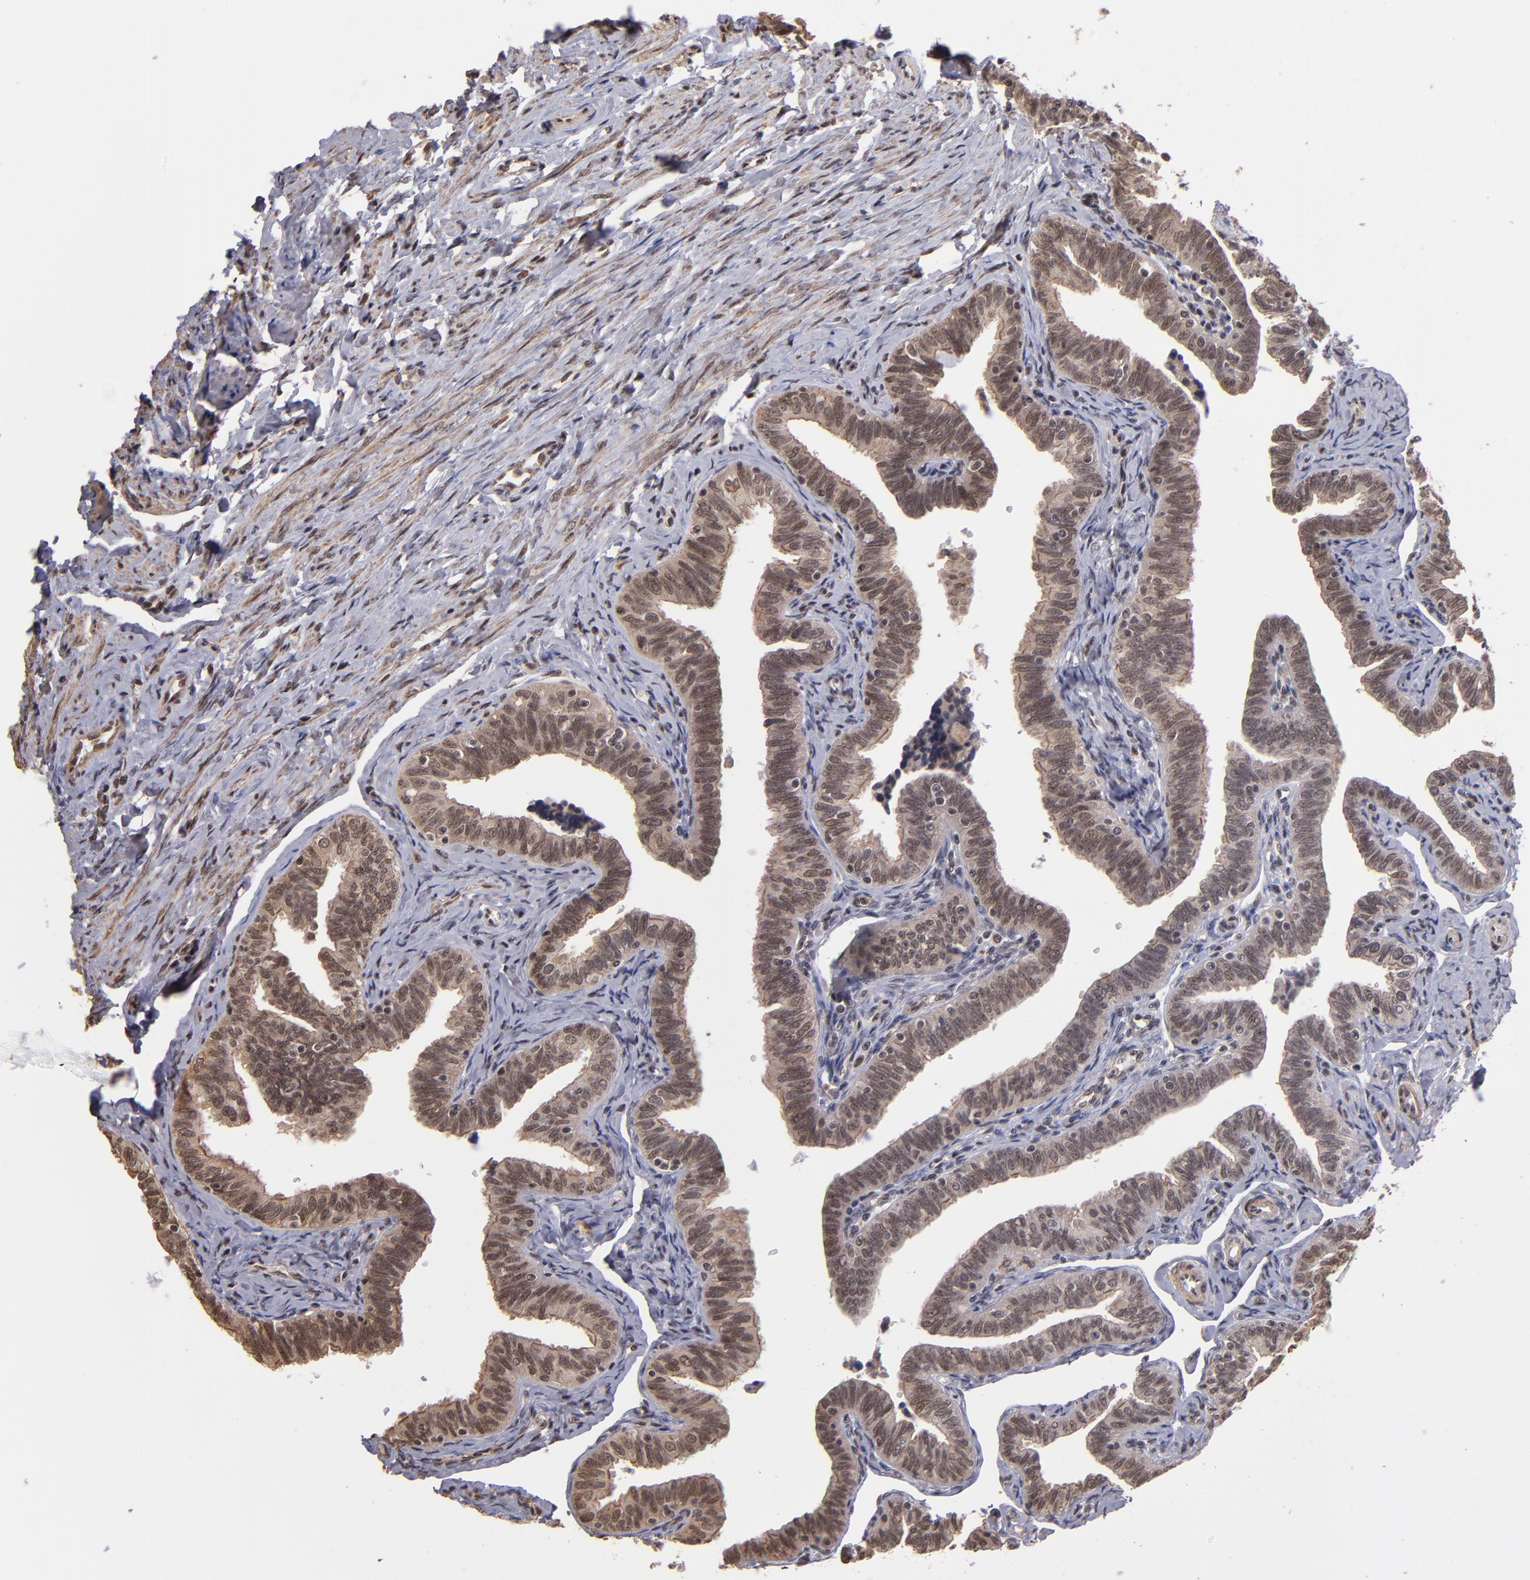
{"staining": {"intensity": "weak", "quantity": ">75%", "location": "cytoplasmic/membranous,nuclear"}, "tissue": "fallopian tube", "cell_type": "Glandular cells", "image_type": "normal", "snomed": [{"axis": "morphology", "description": "Normal tissue, NOS"}, {"axis": "topography", "description": "Fallopian tube"}, {"axis": "topography", "description": "Ovary"}], "caption": "Immunohistochemical staining of benign fallopian tube exhibits low levels of weak cytoplasmic/membranous,nuclear staining in about >75% of glandular cells. (DAB (3,3'-diaminobenzidine) = brown stain, brightfield microscopy at high magnification).", "gene": "TERF2", "patient": {"sex": "female", "age": 69}}